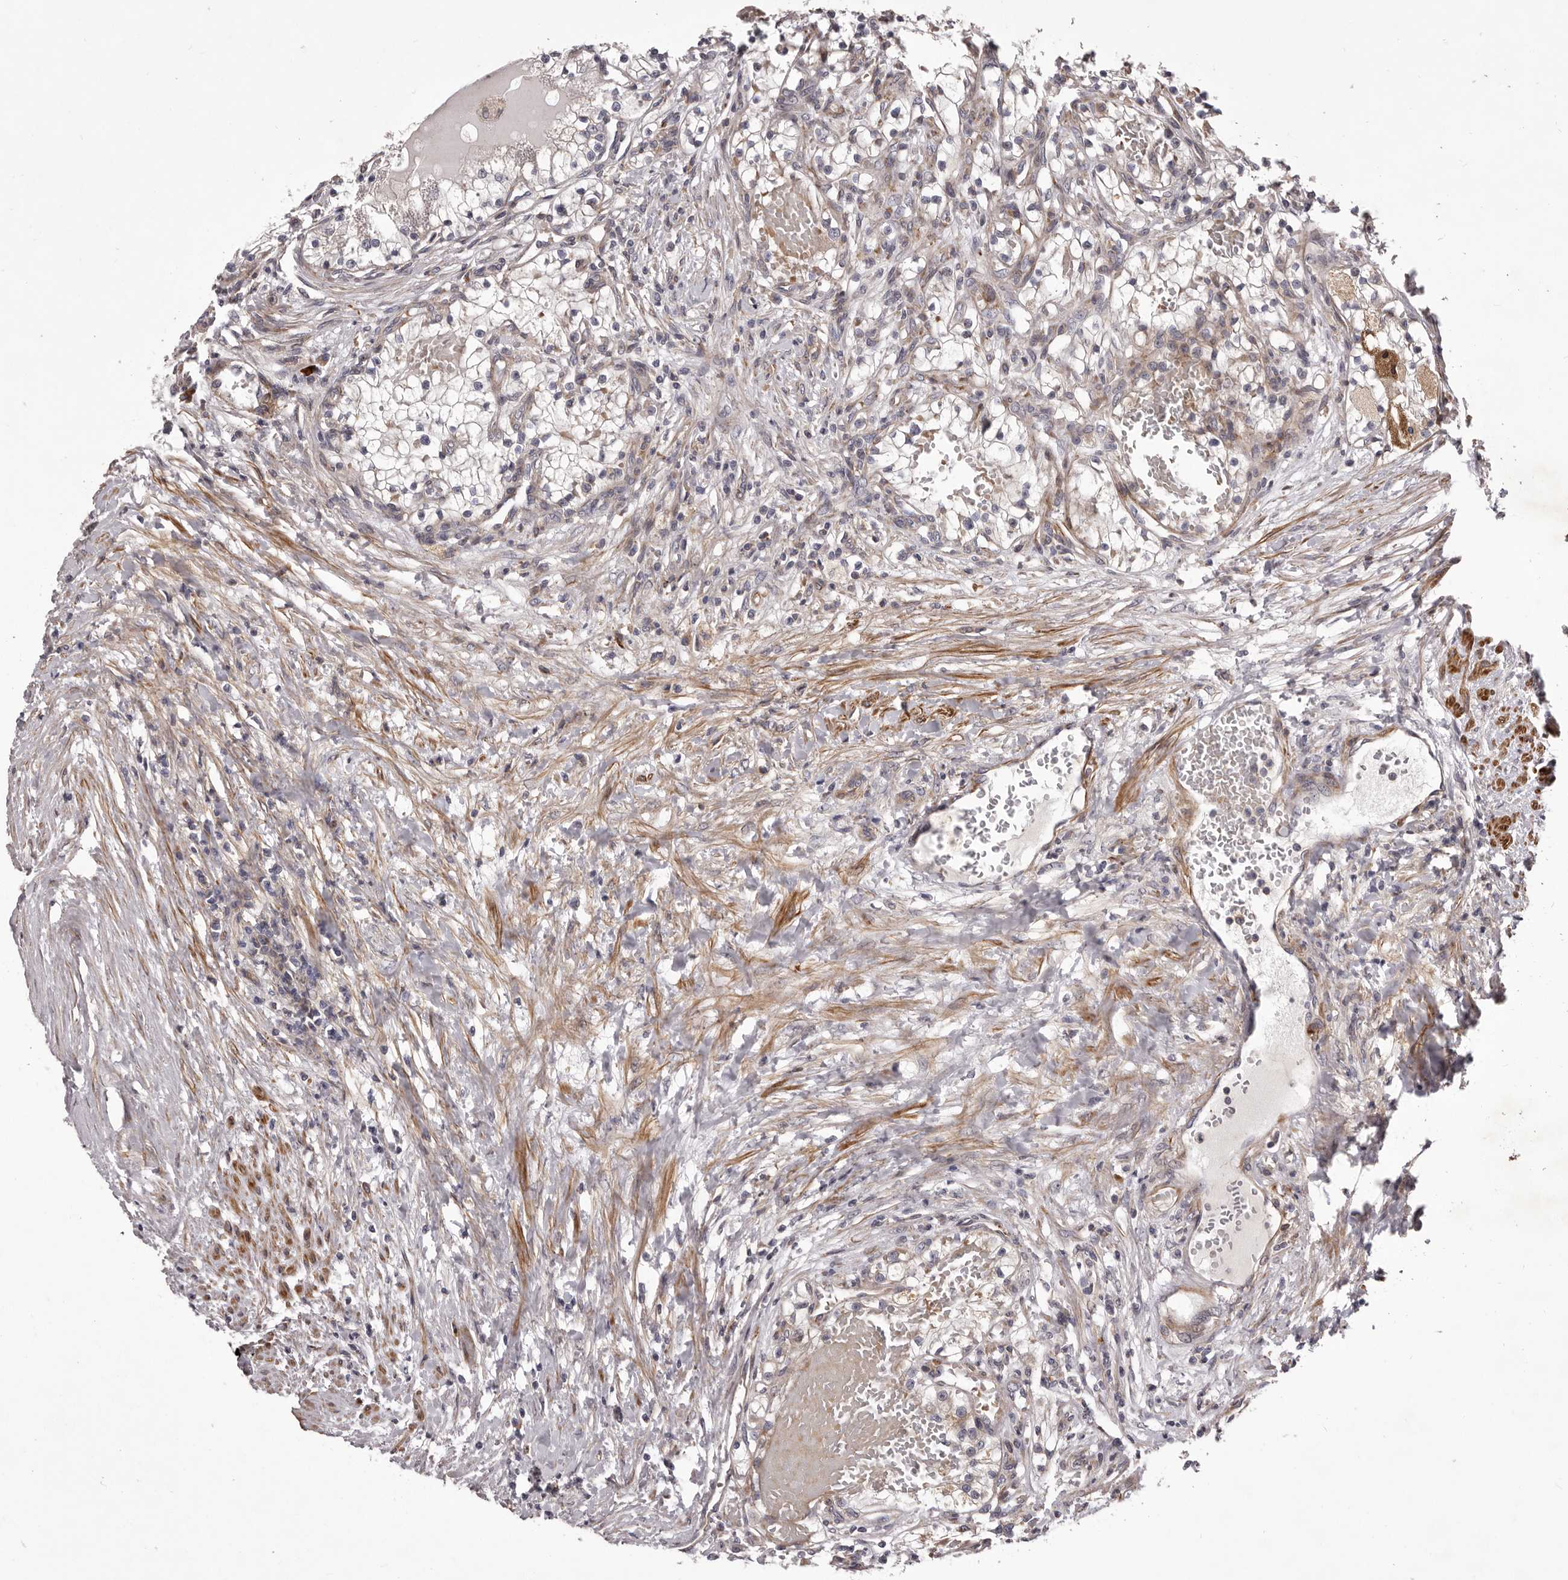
{"staining": {"intensity": "negative", "quantity": "none", "location": "none"}, "tissue": "renal cancer", "cell_type": "Tumor cells", "image_type": "cancer", "snomed": [{"axis": "morphology", "description": "Normal tissue, NOS"}, {"axis": "morphology", "description": "Adenocarcinoma, NOS"}, {"axis": "topography", "description": "Kidney"}], "caption": "Image shows no significant protein positivity in tumor cells of renal cancer (adenocarcinoma).", "gene": "ALPK1", "patient": {"sex": "male", "age": 68}}